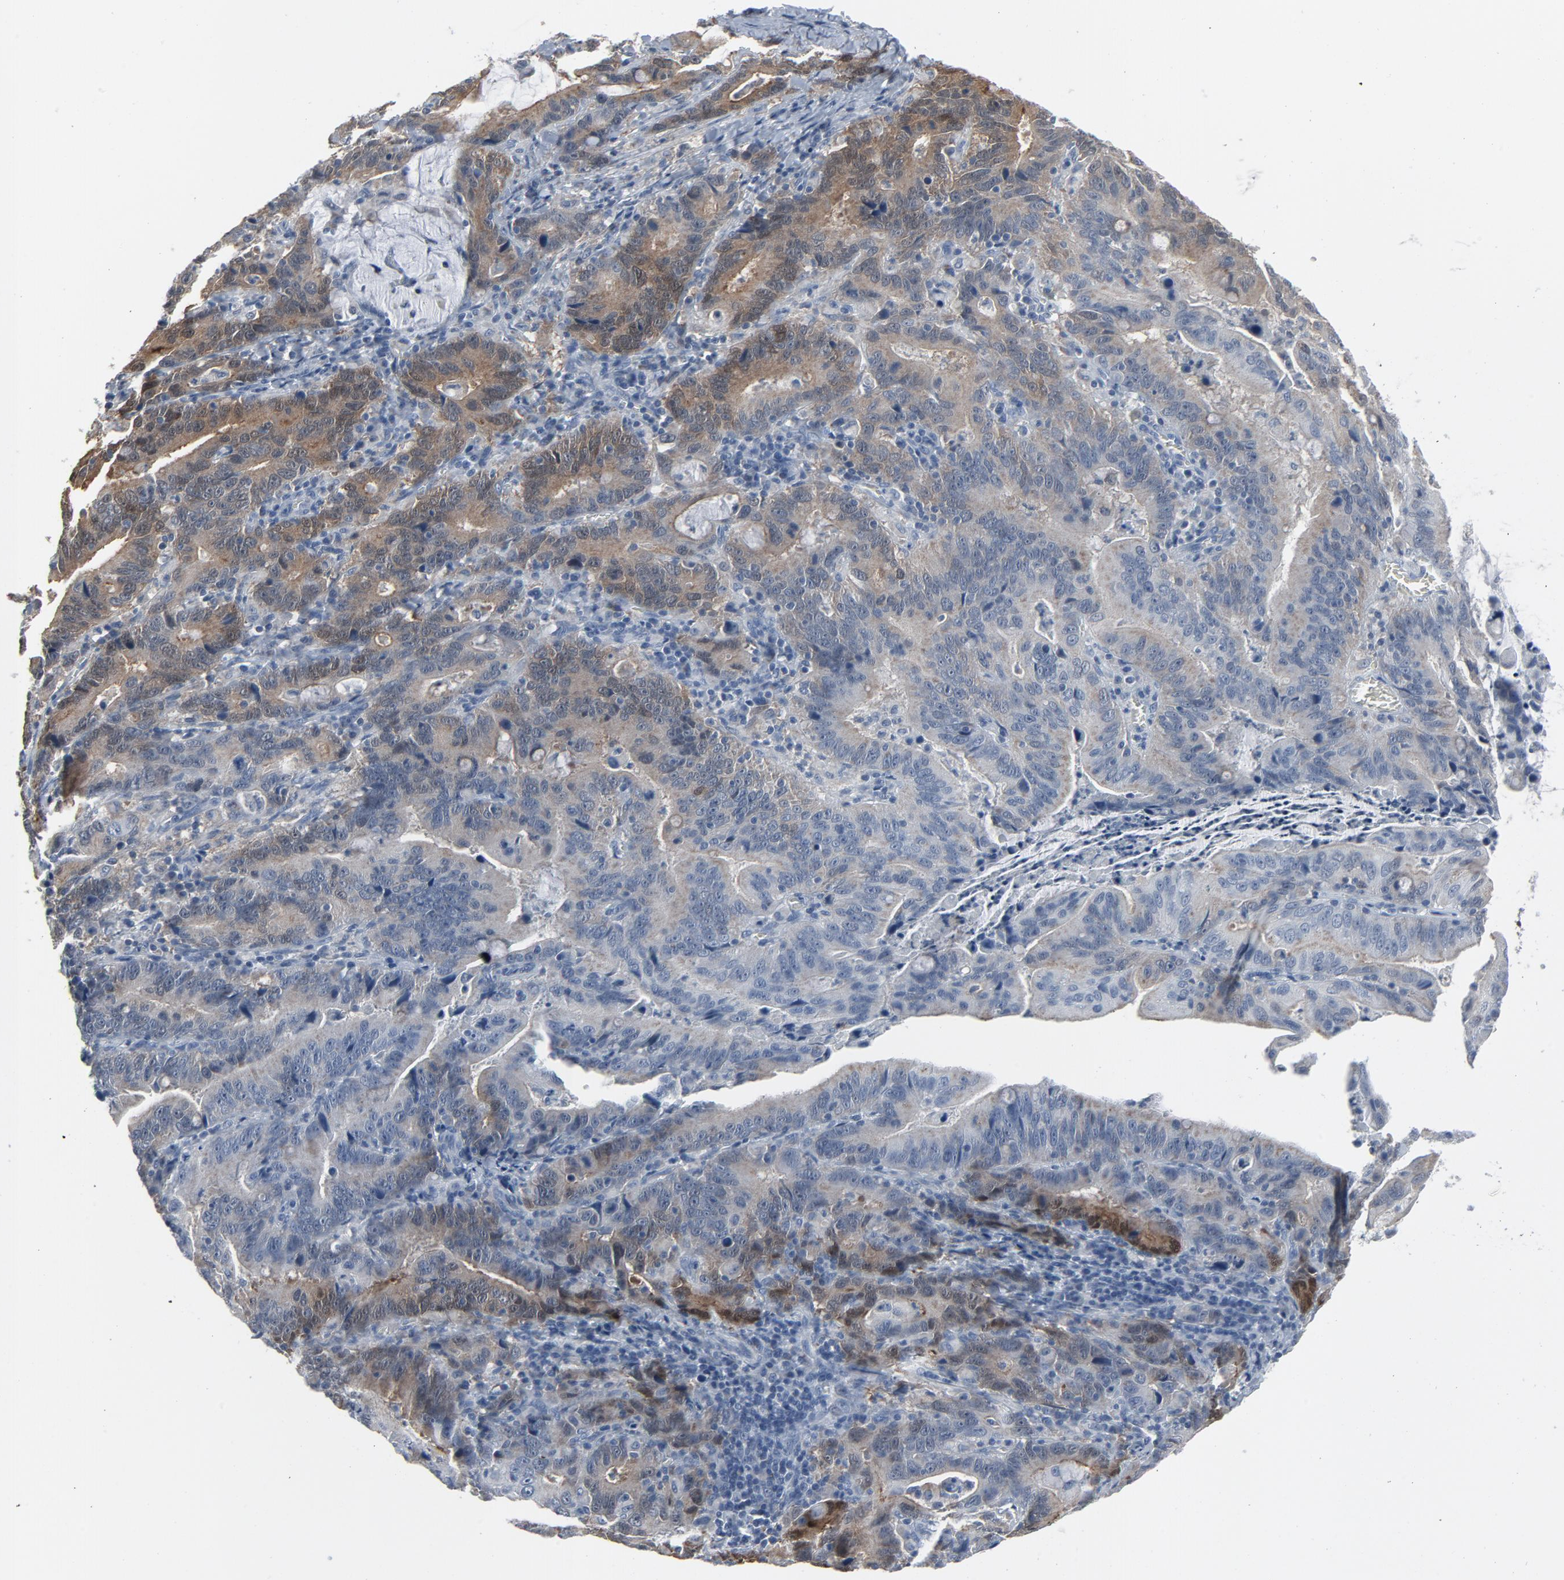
{"staining": {"intensity": "moderate", "quantity": "25%-75%", "location": "cytoplasmic/membranous,nuclear"}, "tissue": "stomach cancer", "cell_type": "Tumor cells", "image_type": "cancer", "snomed": [{"axis": "morphology", "description": "Adenocarcinoma, NOS"}, {"axis": "topography", "description": "Stomach, upper"}], "caption": "Protein analysis of adenocarcinoma (stomach) tissue exhibits moderate cytoplasmic/membranous and nuclear staining in approximately 25%-75% of tumor cells.", "gene": "GPX2", "patient": {"sex": "male", "age": 63}}